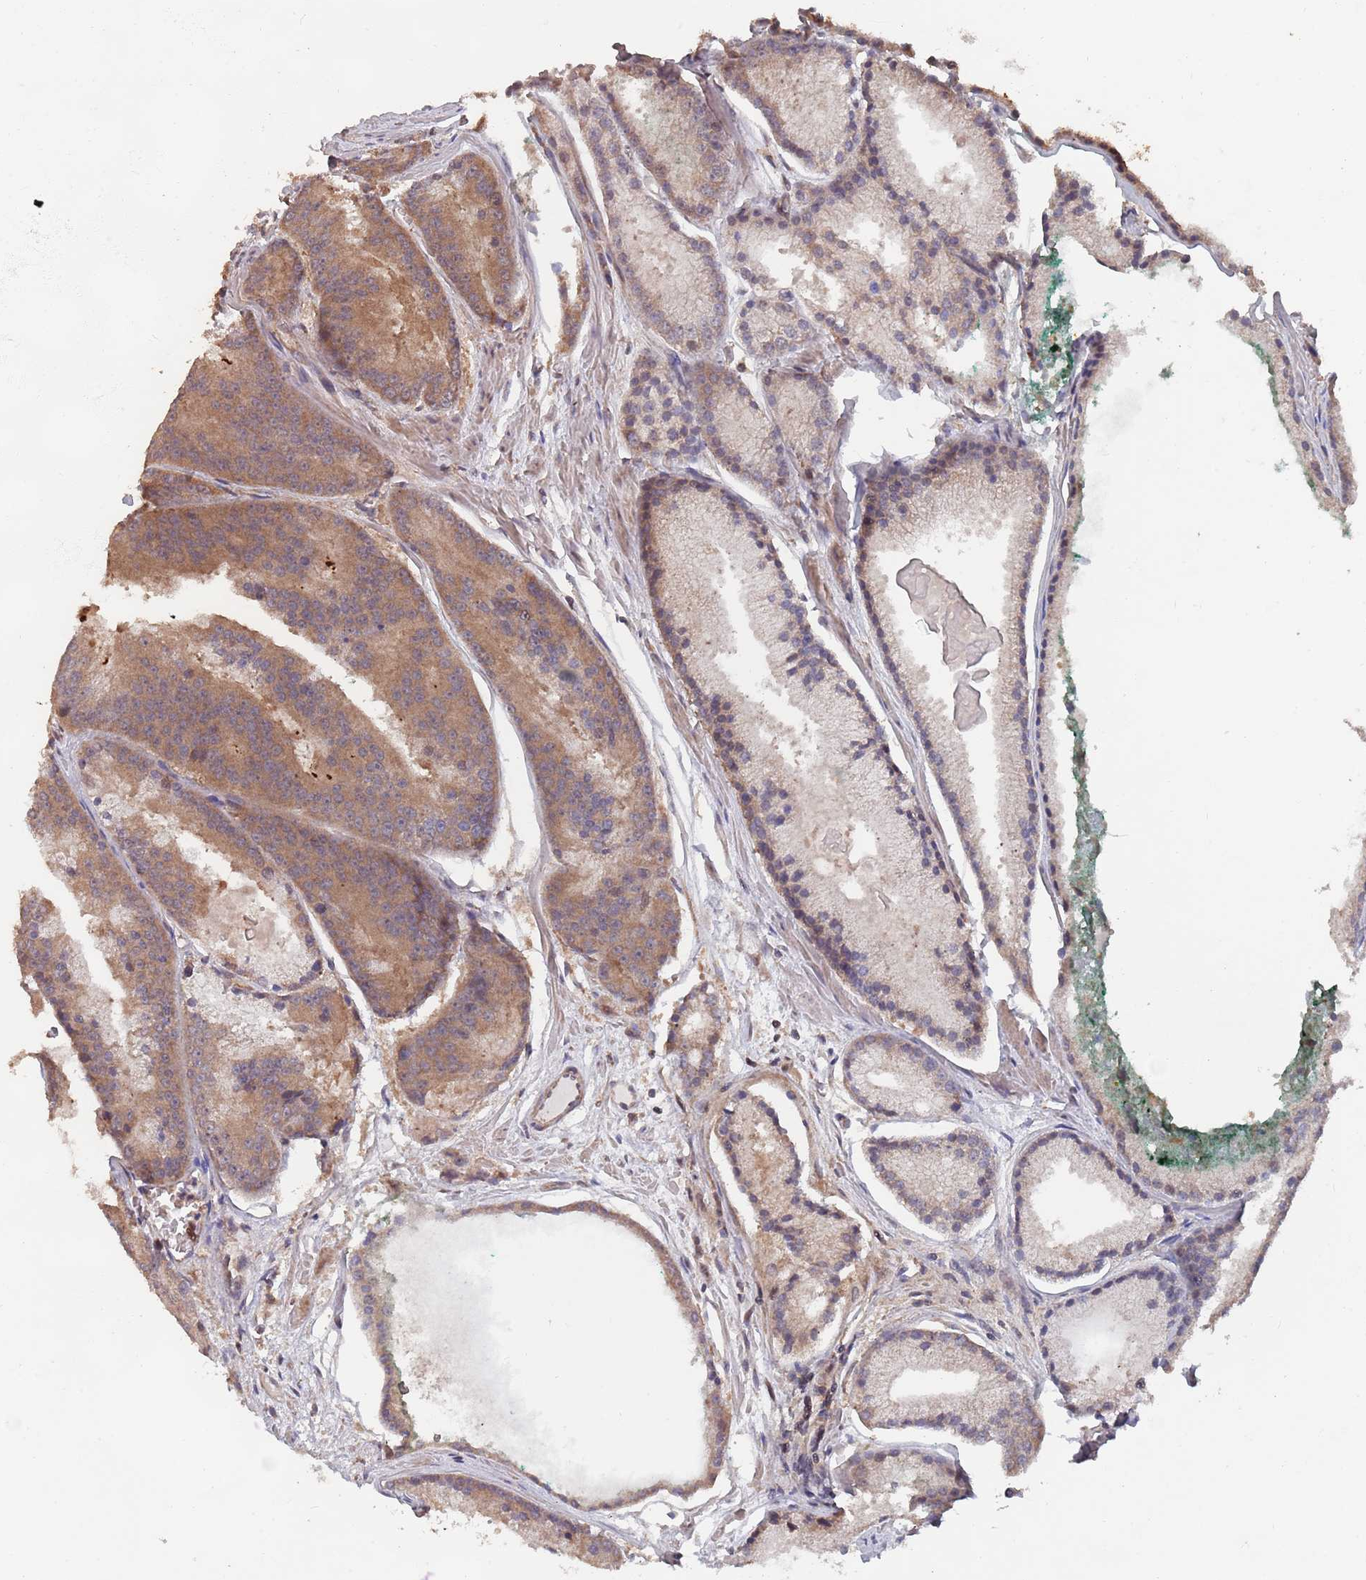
{"staining": {"intensity": "moderate", "quantity": ">75%", "location": "cytoplasmic/membranous"}, "tissue": "prostate cancer", "cell_type": "Tumor cells", "image_type": "cancer", "snomed": [{"axis": "morphology", "description": "Adenocarcinoma, High grade"}, {"axis": "topography", "description": "Prostate"}], "caption": "Prostate cancer (adenocarcinoma (high-grade)) tissue shows moderate cytoplasmic/membranous expression in about >75% of tumor cells, visualized by immunohistochemistry.", "gene": "UNC45A", "patient": {"sex": "male", "age": 61}}